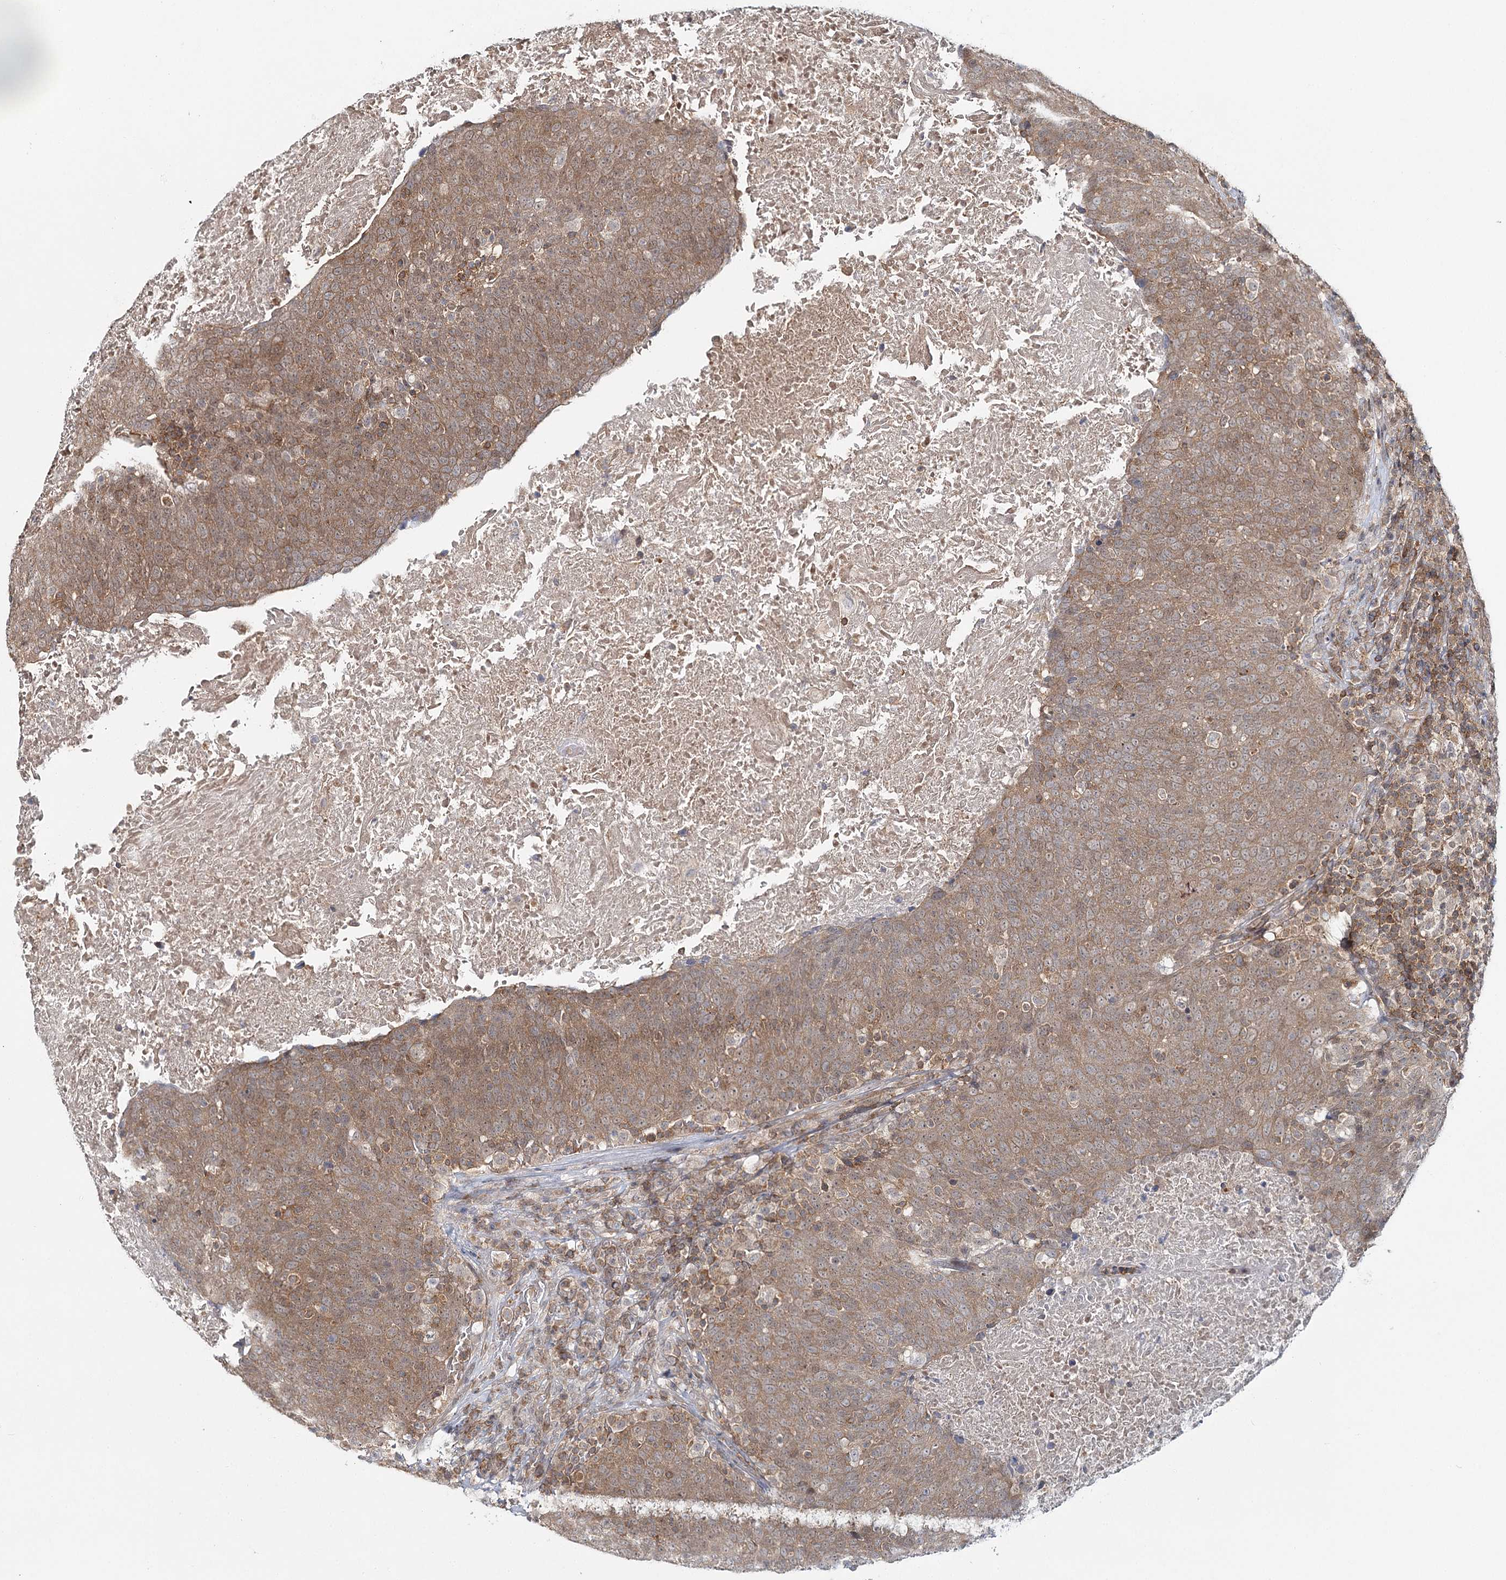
{"staining": {"intensity": "moderate", "quantity": ">75%", "location": "cytoplasmic/membranous"}, "tissue": "head and neck cancer", "cell_type": "Tumor cells", "image_type": "cancer", "snomed": [{"axis": "morphology", "description": "Squamous cell carcinoma, NOS"}, {"axis": "morphology", "description": "Squamous cell carcinoma, metastatic, NOS"}, {"axis": "topography", "description": "Lymph node"}, {"axis": "topography", "description": "Head-Neck"}], "caption": "About >75% of tumor cells in head and neck cancer (metastatic squamous cell carcinoma) exhibit moderate cytoplasmic/membranous protein expression as visualized by brown immunohistochemical staining.", "gene": "FAM120B", "patient": {"sex": "male", "age": 62}}